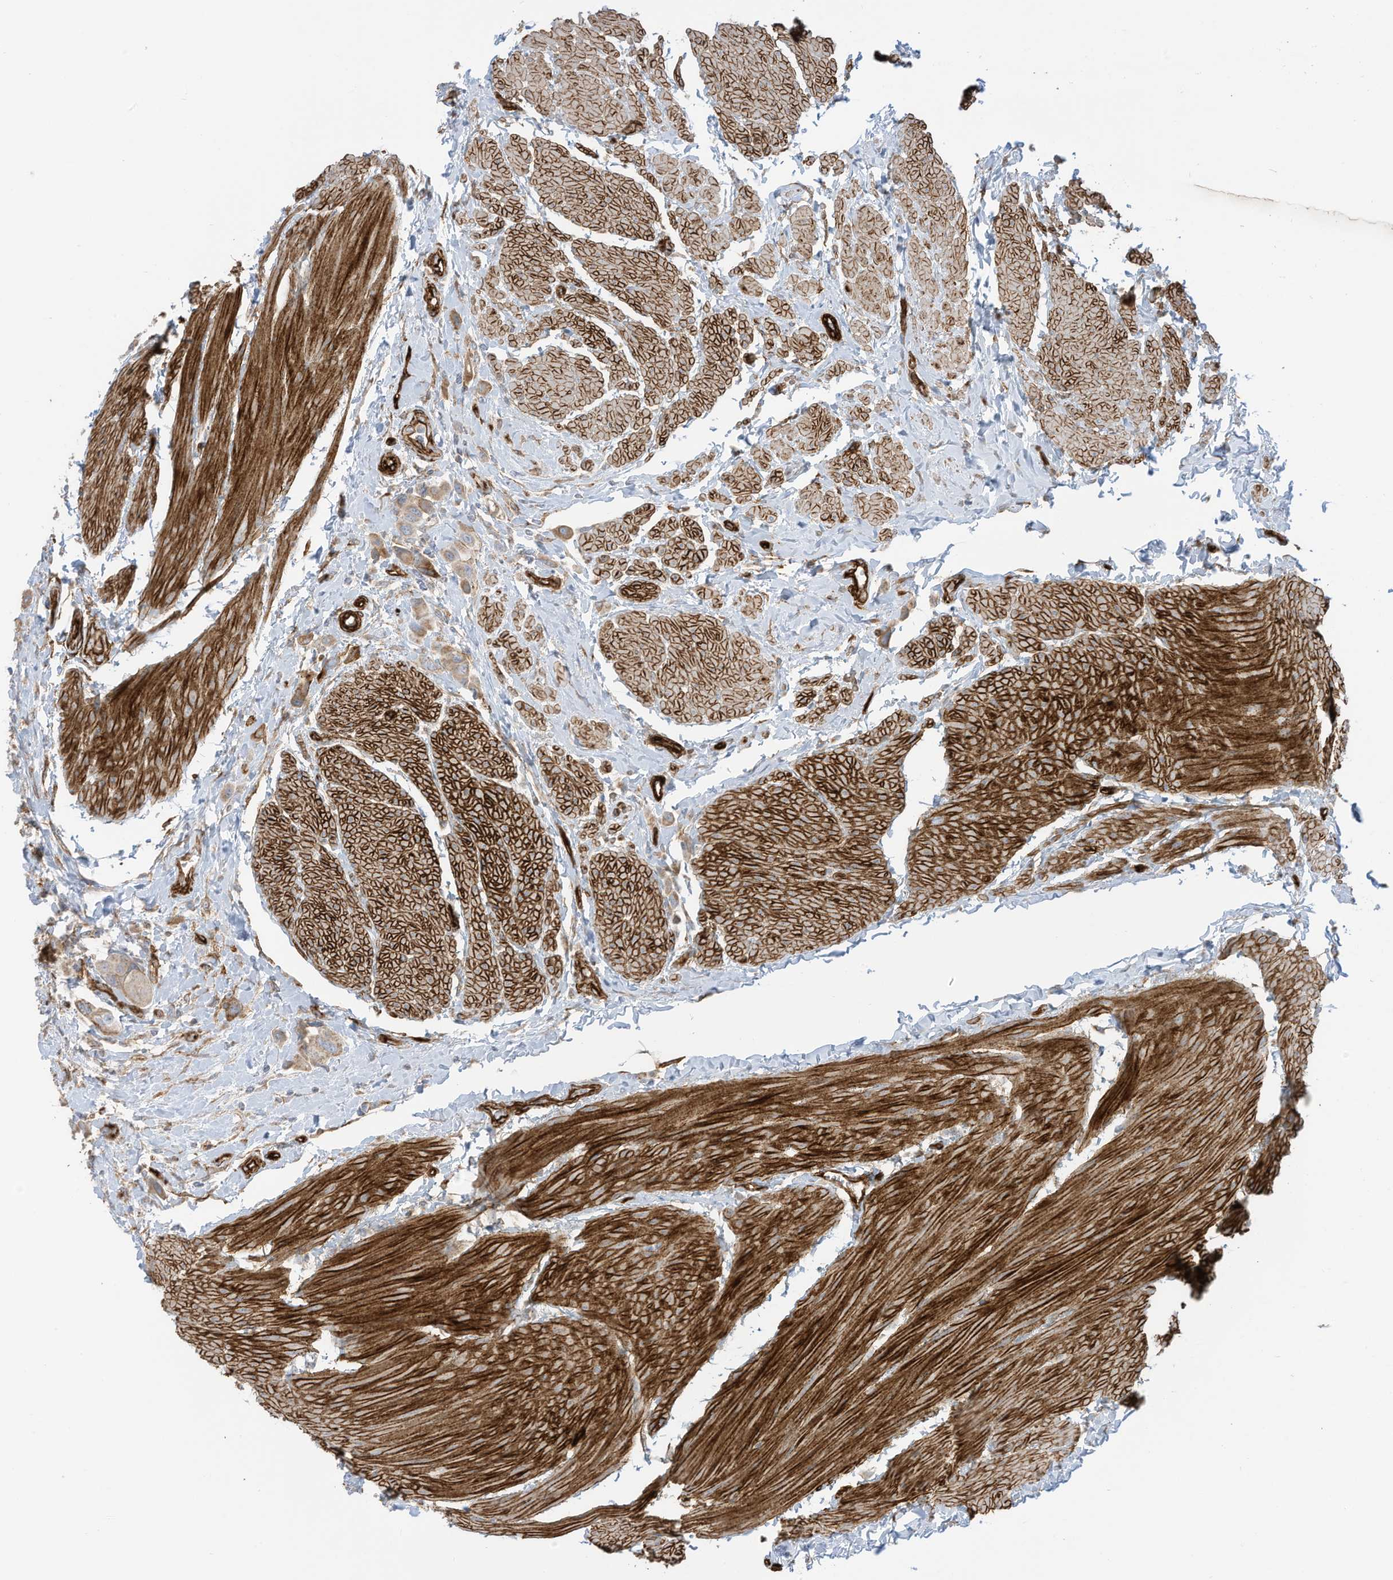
{"staining": {"intensity": "moderate", "quantity": "<25%", "location": "cytoplasmic/membranous"}, "tissue": "urothelial cancer", "cell_type": "Tumor cells", "image_type": "cancer", "snomed": [{"axis": "morphology", "description": "Urothelial carcinoma, High grade"}, {"axis": "topography", "description": "Urinary bladder"}], "caption": "Moderate cytoplasmic/membranous staining for a protein is seen in about <25% of tumor cells of urothelial cancer using immunohistochemistry.", "gene": "ABCB7", "patient": {"sex": "male", "age": 50}}